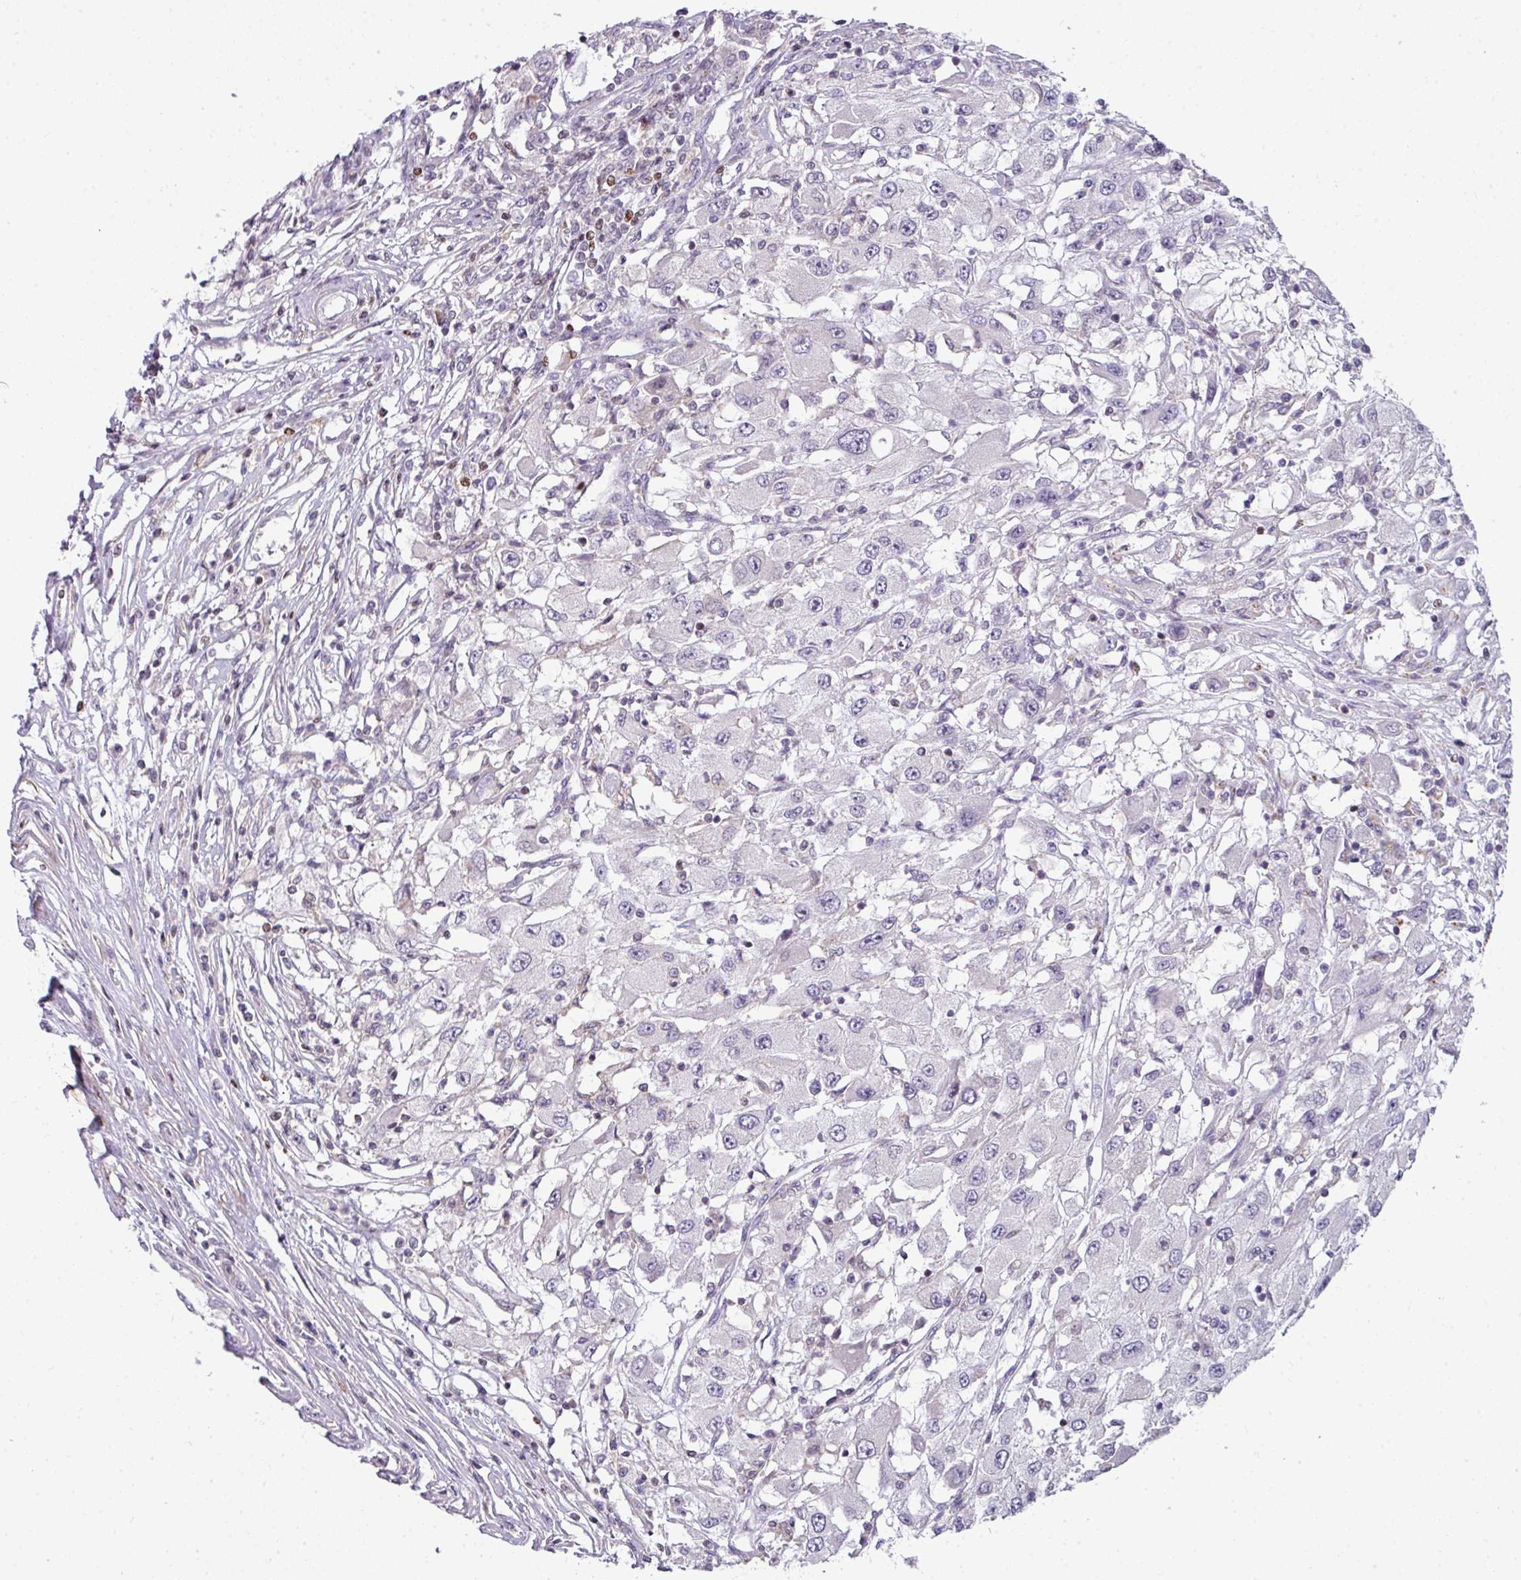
{"staining": {"intensity": "negative", "quantity": "none", "location": "none"}, "tissue": "renal cancer", "cell_type": "Tumor cells", "image_type": "cancer", "snomed": [{"axis": "morphology", "description": "Adenocarcinoma, NOS"}, {"axis": "topography", "description": "Kidney"}], "caption": "Immunohistochemistry micrograph of neoplastic tissue: renal cancer stained with DAB displays no significant protein expression in tumor cells. (Stains: DAB (3,3'-diaminobenzidine) IHC with hematoxylin counter stain, Microscopy: brightfield microscopy at high magnification).", "gene": "STAT5A", "patient": {"sex": "female", "age": 67}}